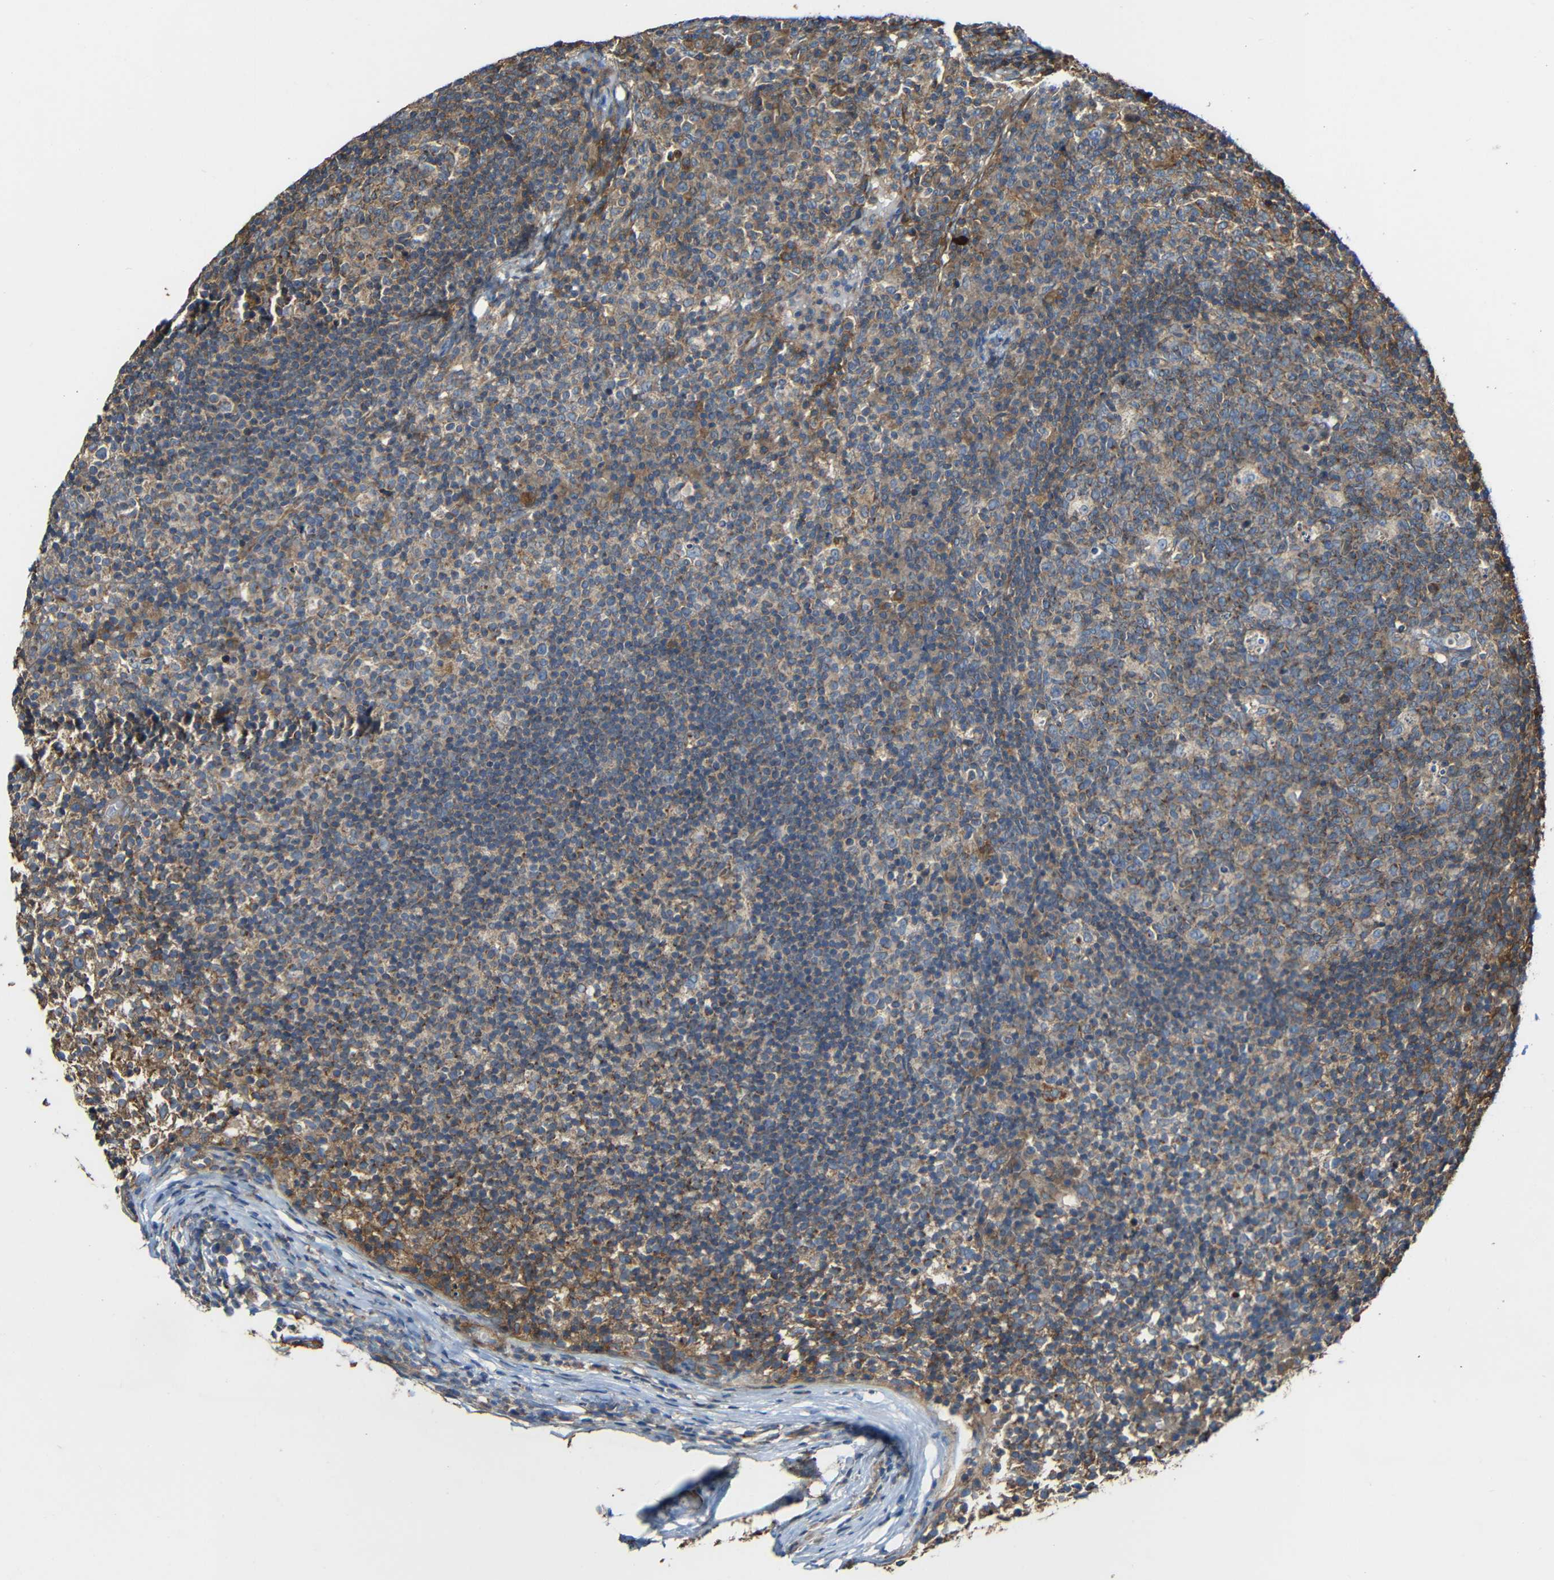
{"staining": {"intensity": "moderate", "quantity": ">75%", "location": "cytoplasmic/membranous"}, "tissue": "lymph node", "cell_type": "Germinal center cells", "image_type": "normal", "snomed": [{"axis": "morphology", "description": "Normal tissue, NOS"}, {"axis": "morphology", "description": "Inflammation, NOS"}, {"axis": "topography", "description": "Lymph node"}], "caption": "This is a micrograph of IHC staining of unremarkable lymph node, which shows moderate expression in the cytoplasmic/membranous of germinal center cells.", "gene": "RHOT2", "patient": {"sex": "male", "age": 55}}